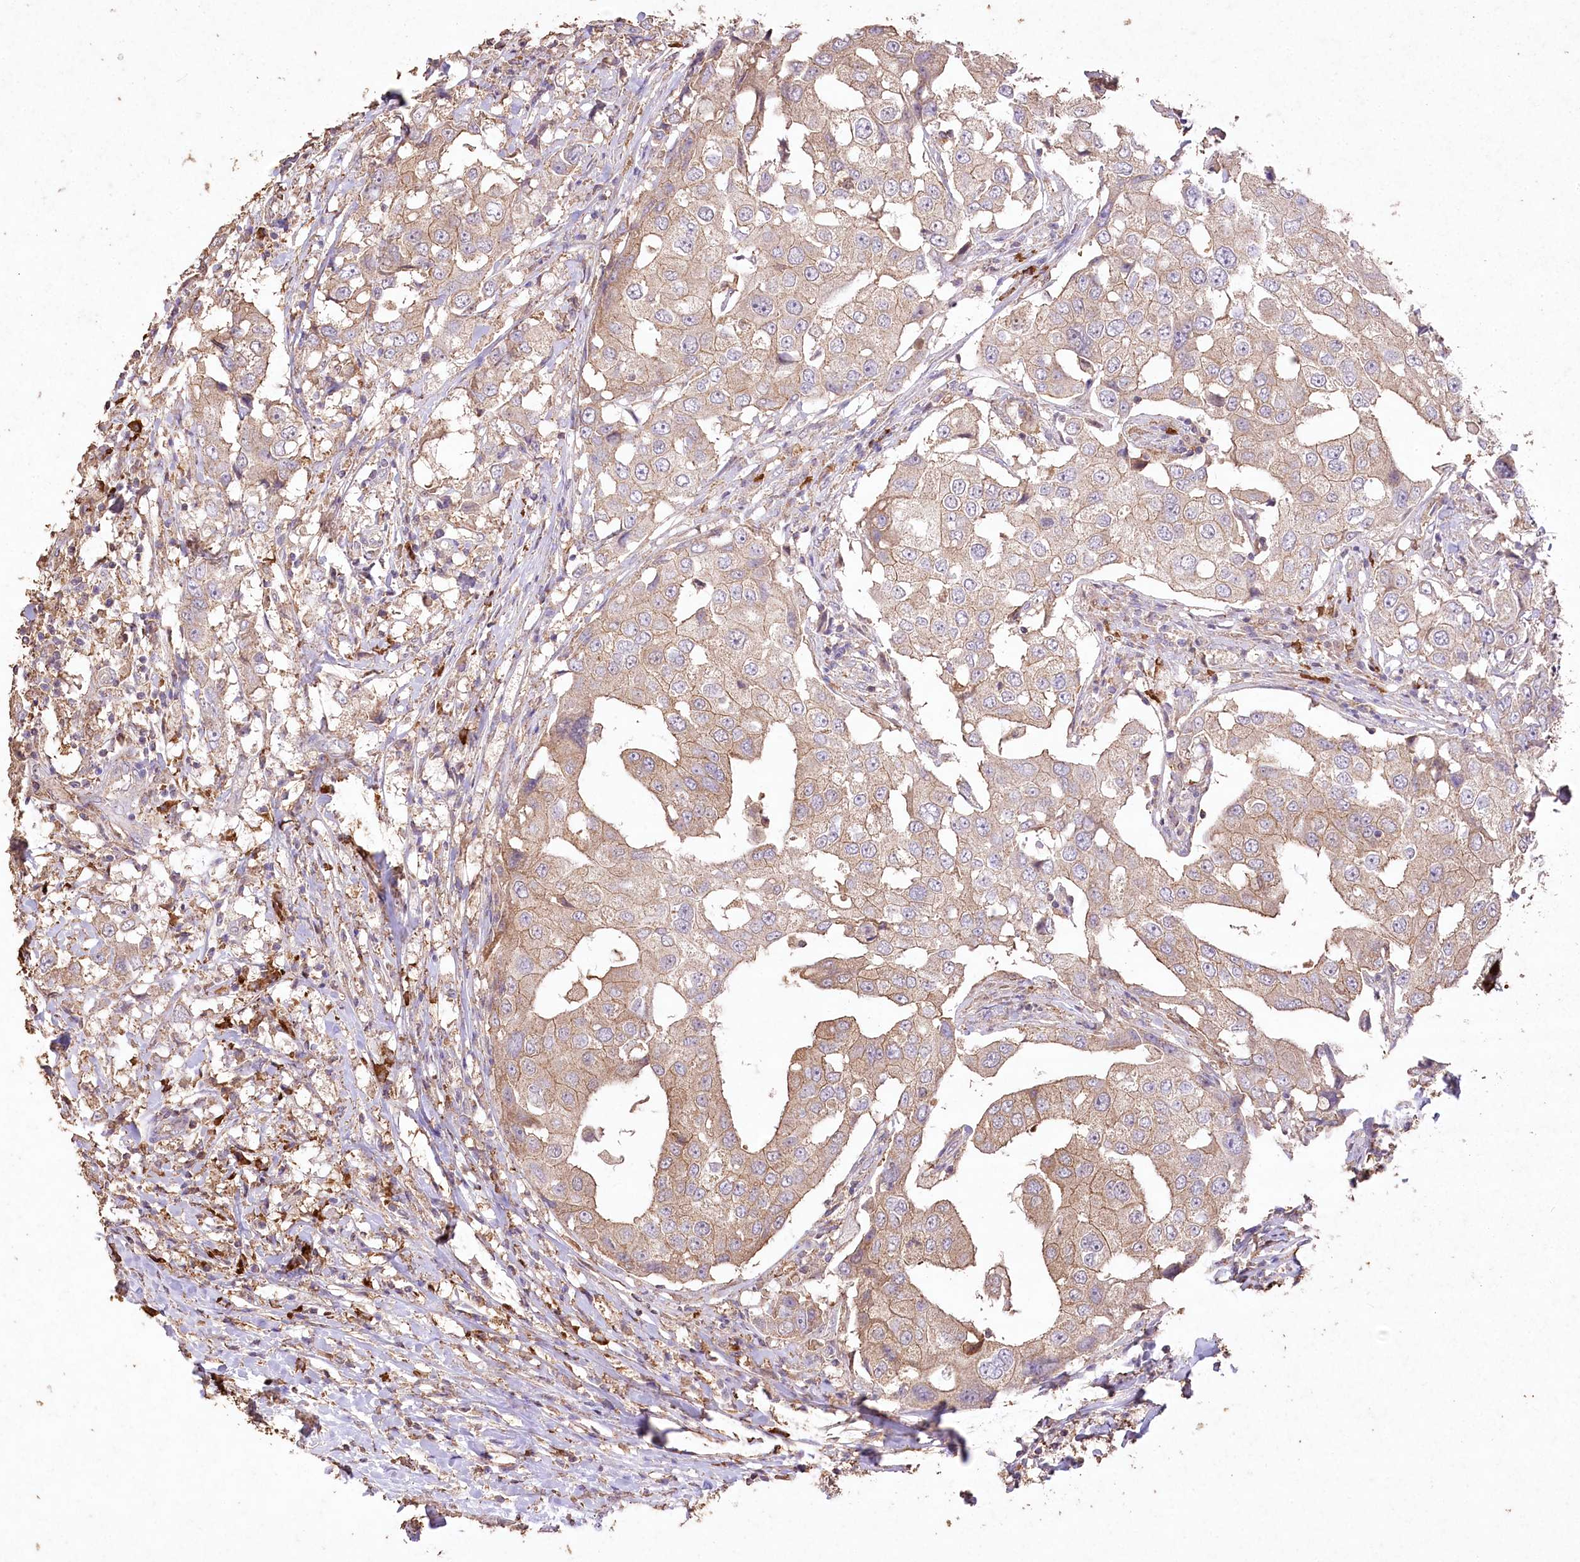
{"staining": {"intensity": "weak", "quantity": ">75%", "location": "cytoplasmic/membranous"}, "tissue": "breast cancer", "cell_type": "Tumor cells", "image_type": "cancer", "snomed": [{"axis": "morphology", "description": "Duct carcinoma"}, {"axis": "topography", "description": "Breast"}], "caption": "A photomicrograph showing weak cytoplasmic/membranous positivity in about >75% of tumor cells in intraductal carcinoma (breast), as visualized by brown immunohistochemical staining.", "gene": "IREB2", "patient": {"sex": "female", "age": 27}}